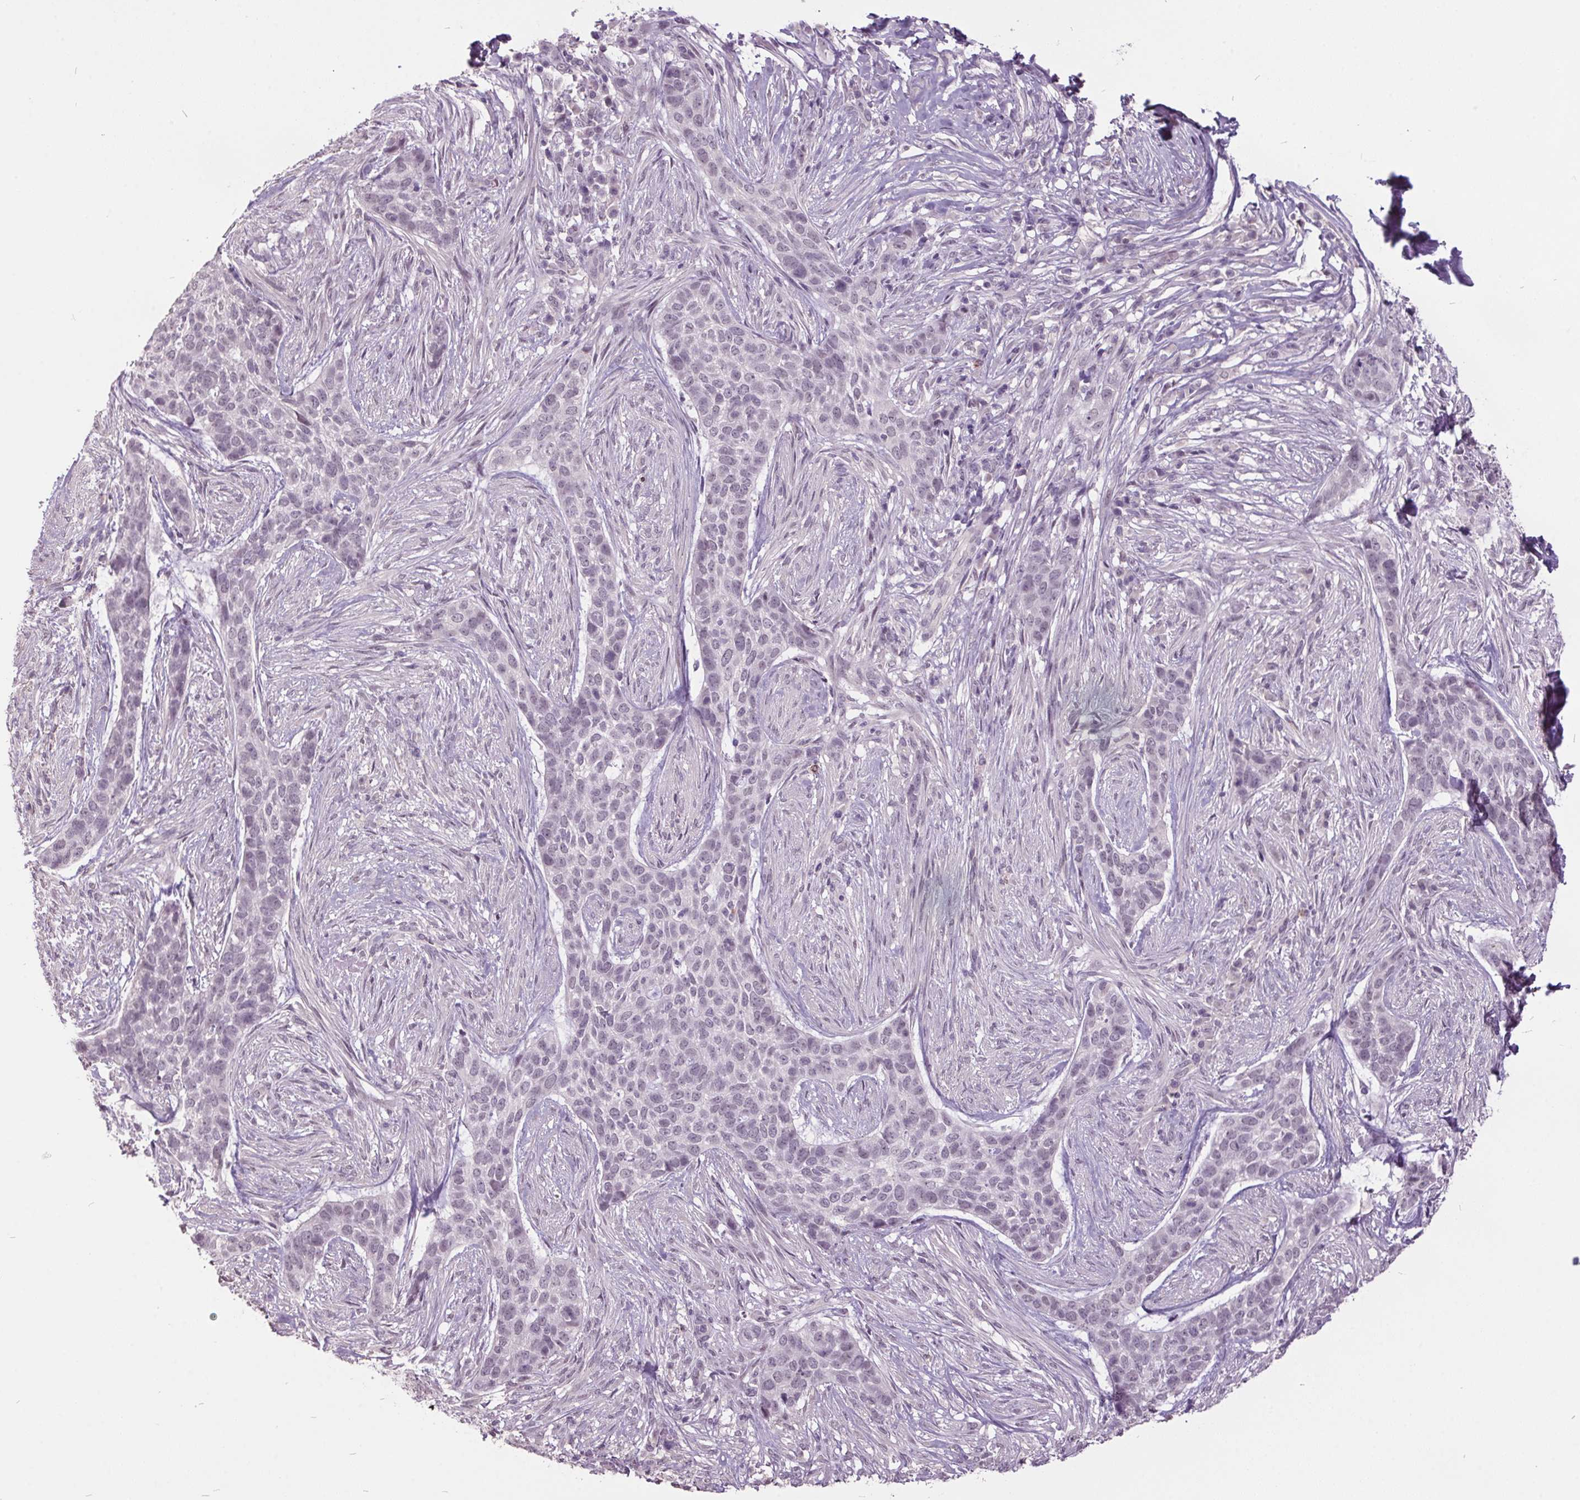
{"staining": {"intensity": "negative", "quantity": "none", "location": "none"}, "tissue": "skin cancer", "cell_type": "Tumor cells", "image_type": "cancer", "snomed": [{"axis": "morphology", "description": "Basal cell carcinoma"}, {"axis": "topography", "description": "Skin"}], "caption": "Image shows no significant protein positivity in tumor cells of skin cancer. Brightfield microscopy of immunohistochemistry stained with DAB (brown) and hematoxylin (blue), captured at high magnification.", "gene": "C2orf16", "patient": {"sex": "female", "age": 69}}